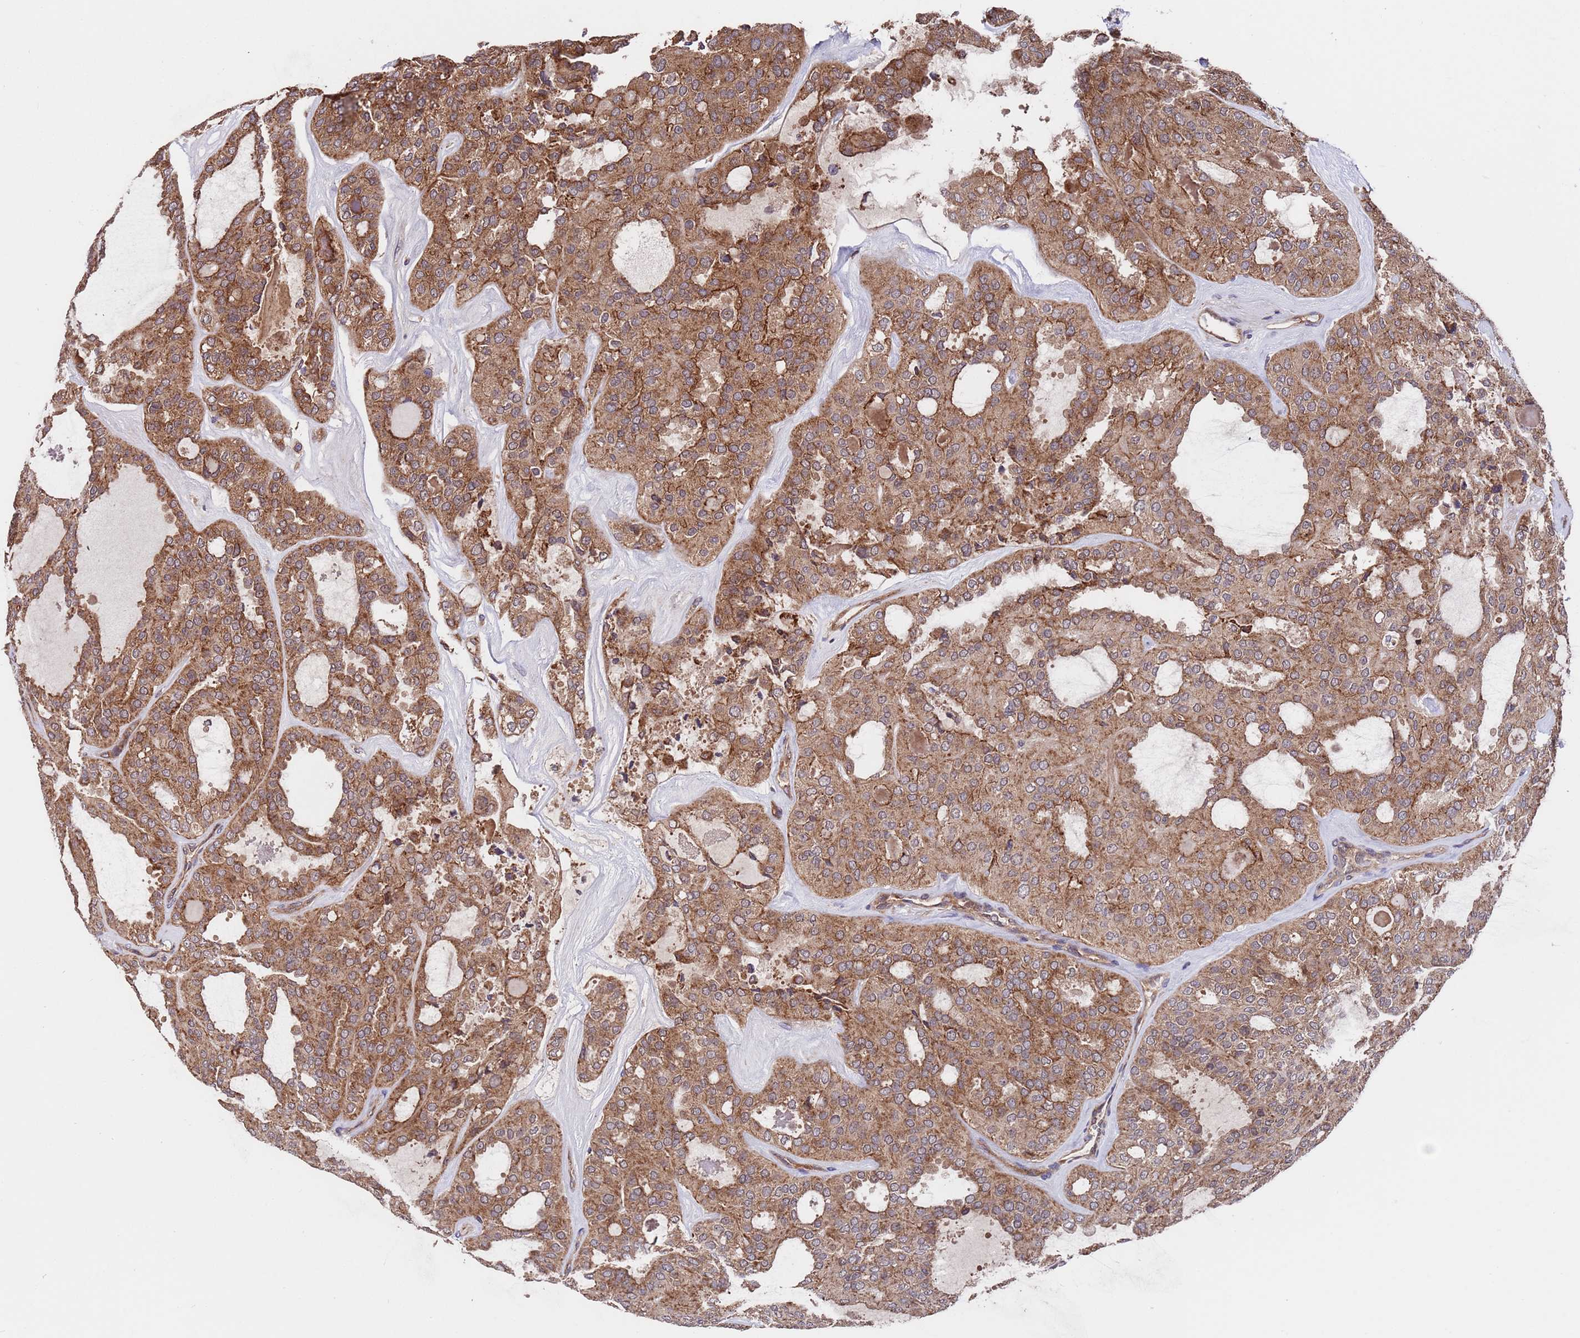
{"staining": {"intensity": "strong", "quantity": ">75%", "location": "cytoplasmic/membranous"}, "tissue": "thyroid cancer", "cell_type": "Tumor cells", "image_type": "cancer", "snomed": [{"axis": "morphology", "description": "Follicular adenoma carcinoma, NOS"}, {"axis": "topography", "description": "Thyroid gland"}], "caption": "Immunohistochemistry of human thyroid cancer shows high levels of strong cytoplasmic/membranous expression in about >75% of tumor cells.", "gene": "TSR3", "patient": {"sex": "male", "age": 75}}